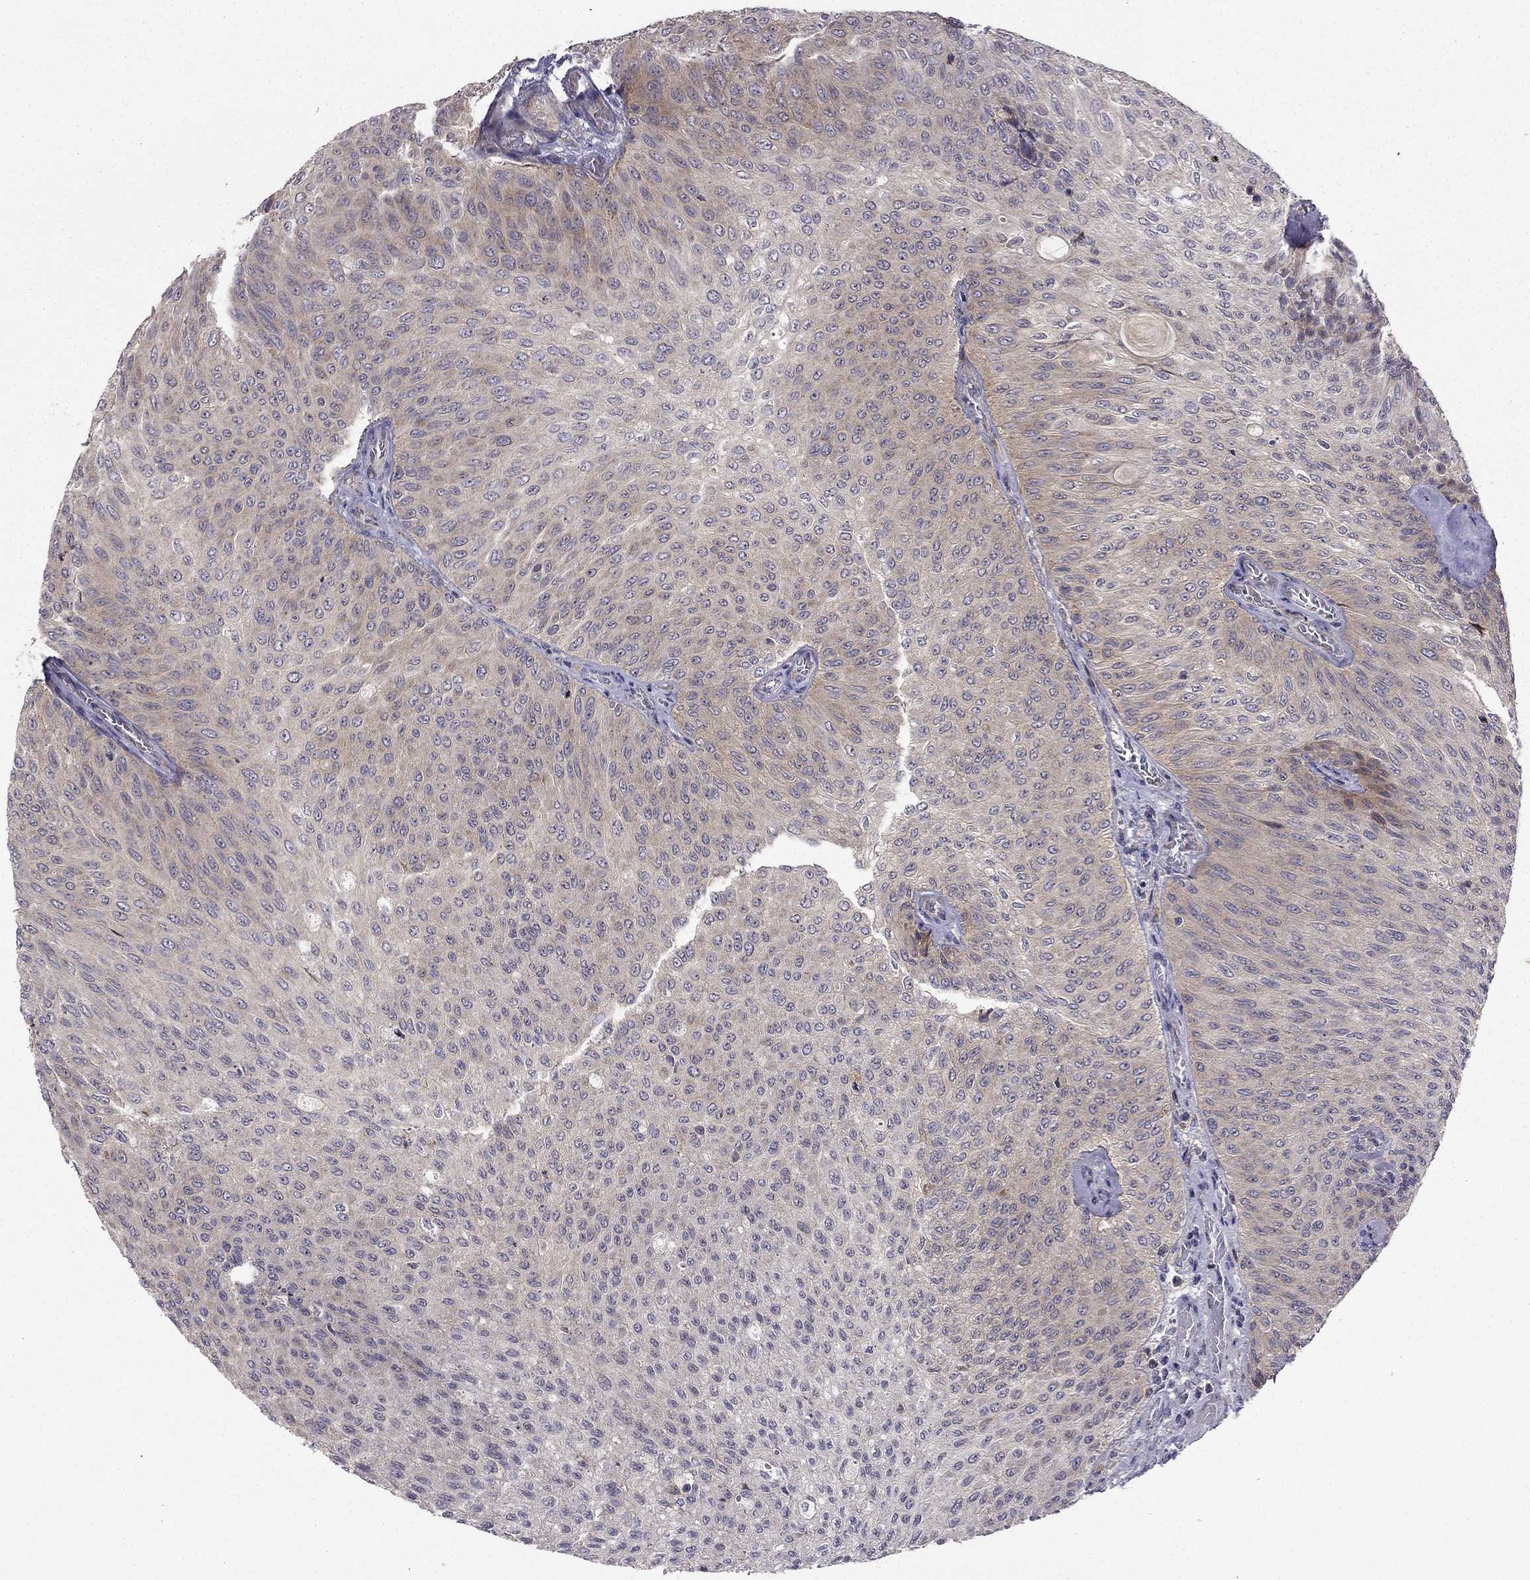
{"staining": {"intensity": "weak", "quantity": "25%-75%", "location": "cytoplasmic/membranous"}, "tissue": "urothelial cancer", "cell_type": "Tumor cells", "image_type": "cancer", "snomed": [{"axis": "morphology", "description": "Urothelial carcinoma, Low grade"}, {"axis": "topography", "description": "Ureter, NOS"}, {"axis": "topography", "description": "Urinary bladder"}], "caption": "An immunohistochemistry (IHC) micrograph of tumor tissue is shown. Protein staining in brown labels weak cytoplasmic/membranous positivity in low-grade urothelial carcinoma within tumor cells.", "gene": "STXBP5", "patient": {"sex": "male", "age": 78}}